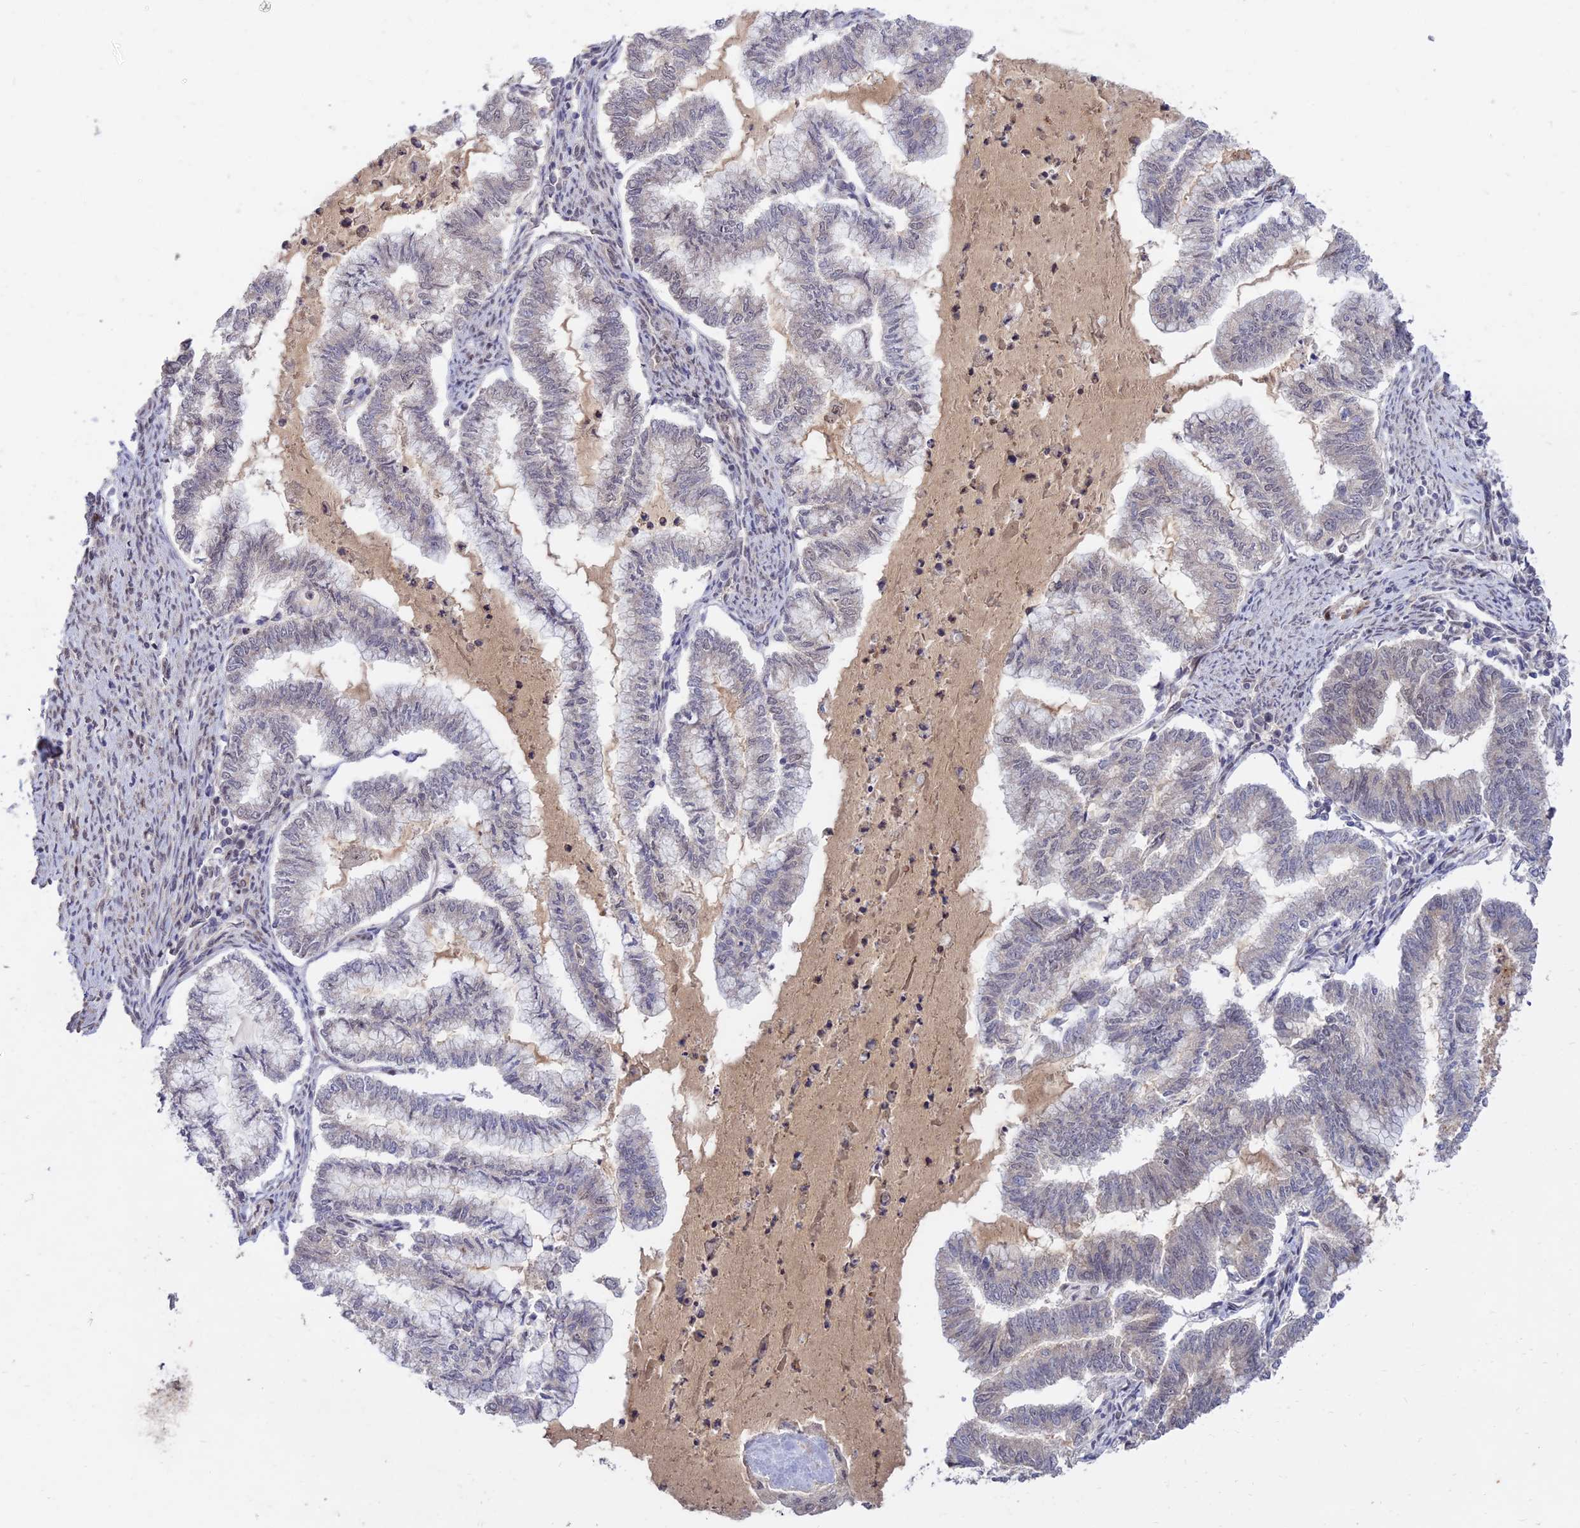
{"staining": {"intensity": "weak", "quantity": "<25%", "location": "nuclear"}, "tissue": "endometrial cancer", "cell_type": "Tumor cells", "image_type": "cancer", "snomed": [{"axis": "morphology", "description": "Adenocarcinoma, NOS"}, {"axis": "topography", "description": "Endometrium"}], "caption": "The immunohistochemistry micrograph has no significant expression in tumor cells of endometrial cancer (adenocarcinoma) tissue.", "gene": "ZNF85", "patient": {"sex": "female", "age": 79}}